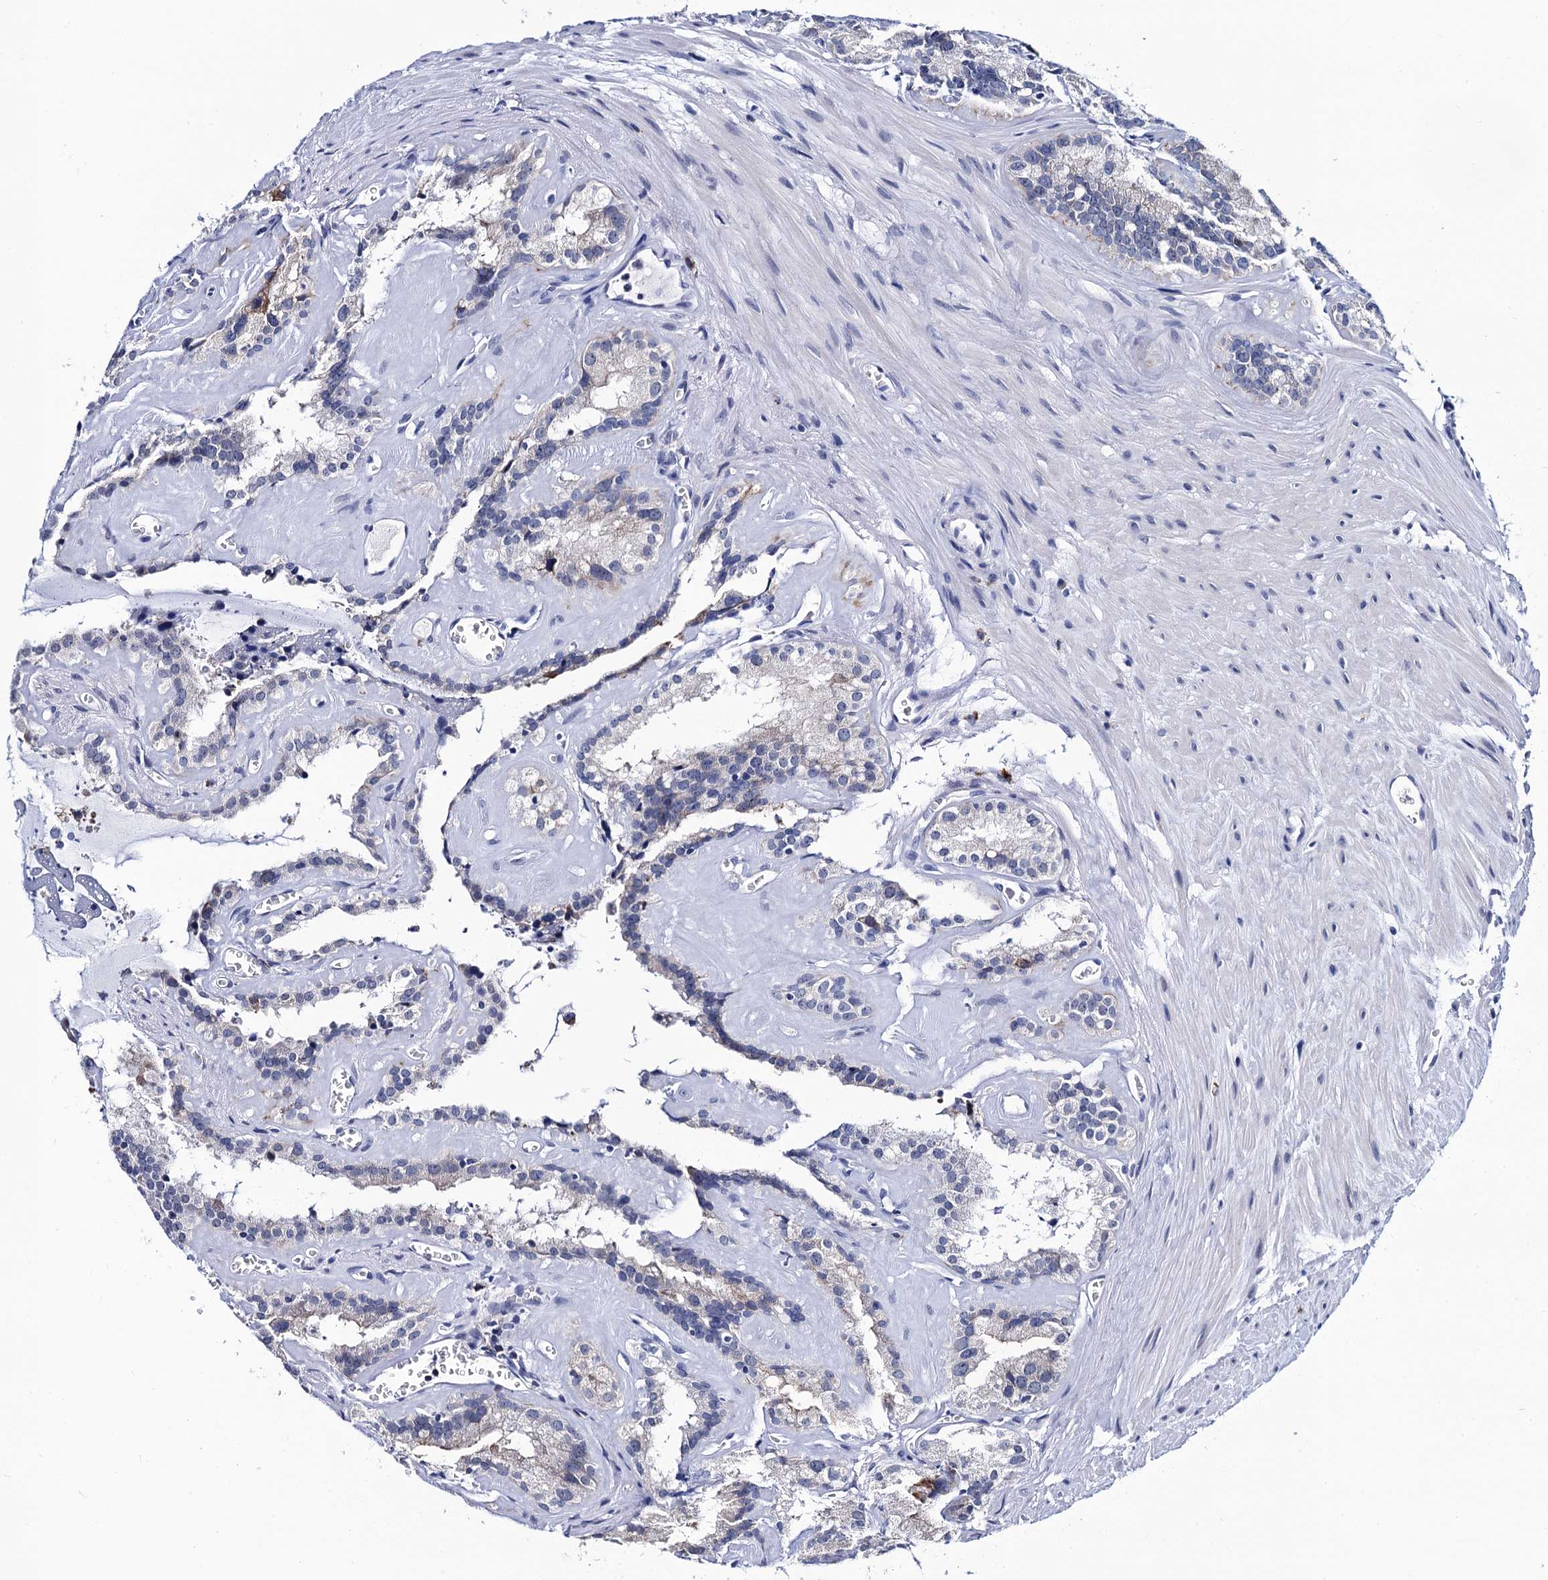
{"staining": {"intensity": "negative", "quantity": "none", "location": "none"}, "tissue": "seminal vesicle", "cell_type": "Glandular cells", "image_type": "normal", "snomed": [{"axis": "morphology", "description": "Normal tissue, NOS"}, {"axis": "topography", "description": "Prostate"}, {"axis": "topography", "description": "Seminal veicle"}], "caption": "Immunohistochemistry (IHC) image of unremarkable seminal vesicle: seminal vesicle stained with DAB exhibits no significant protein expression in glandular cells. The staining was performed using DAB (3,3'-diaminobenzidine) to visualize the protein expression in brown, while the nuclei were stained in blue with hematoxylin (Magnification: 20x).", "gene": "SLC7A10", "patient": {"sex": "male", "age": 59}}